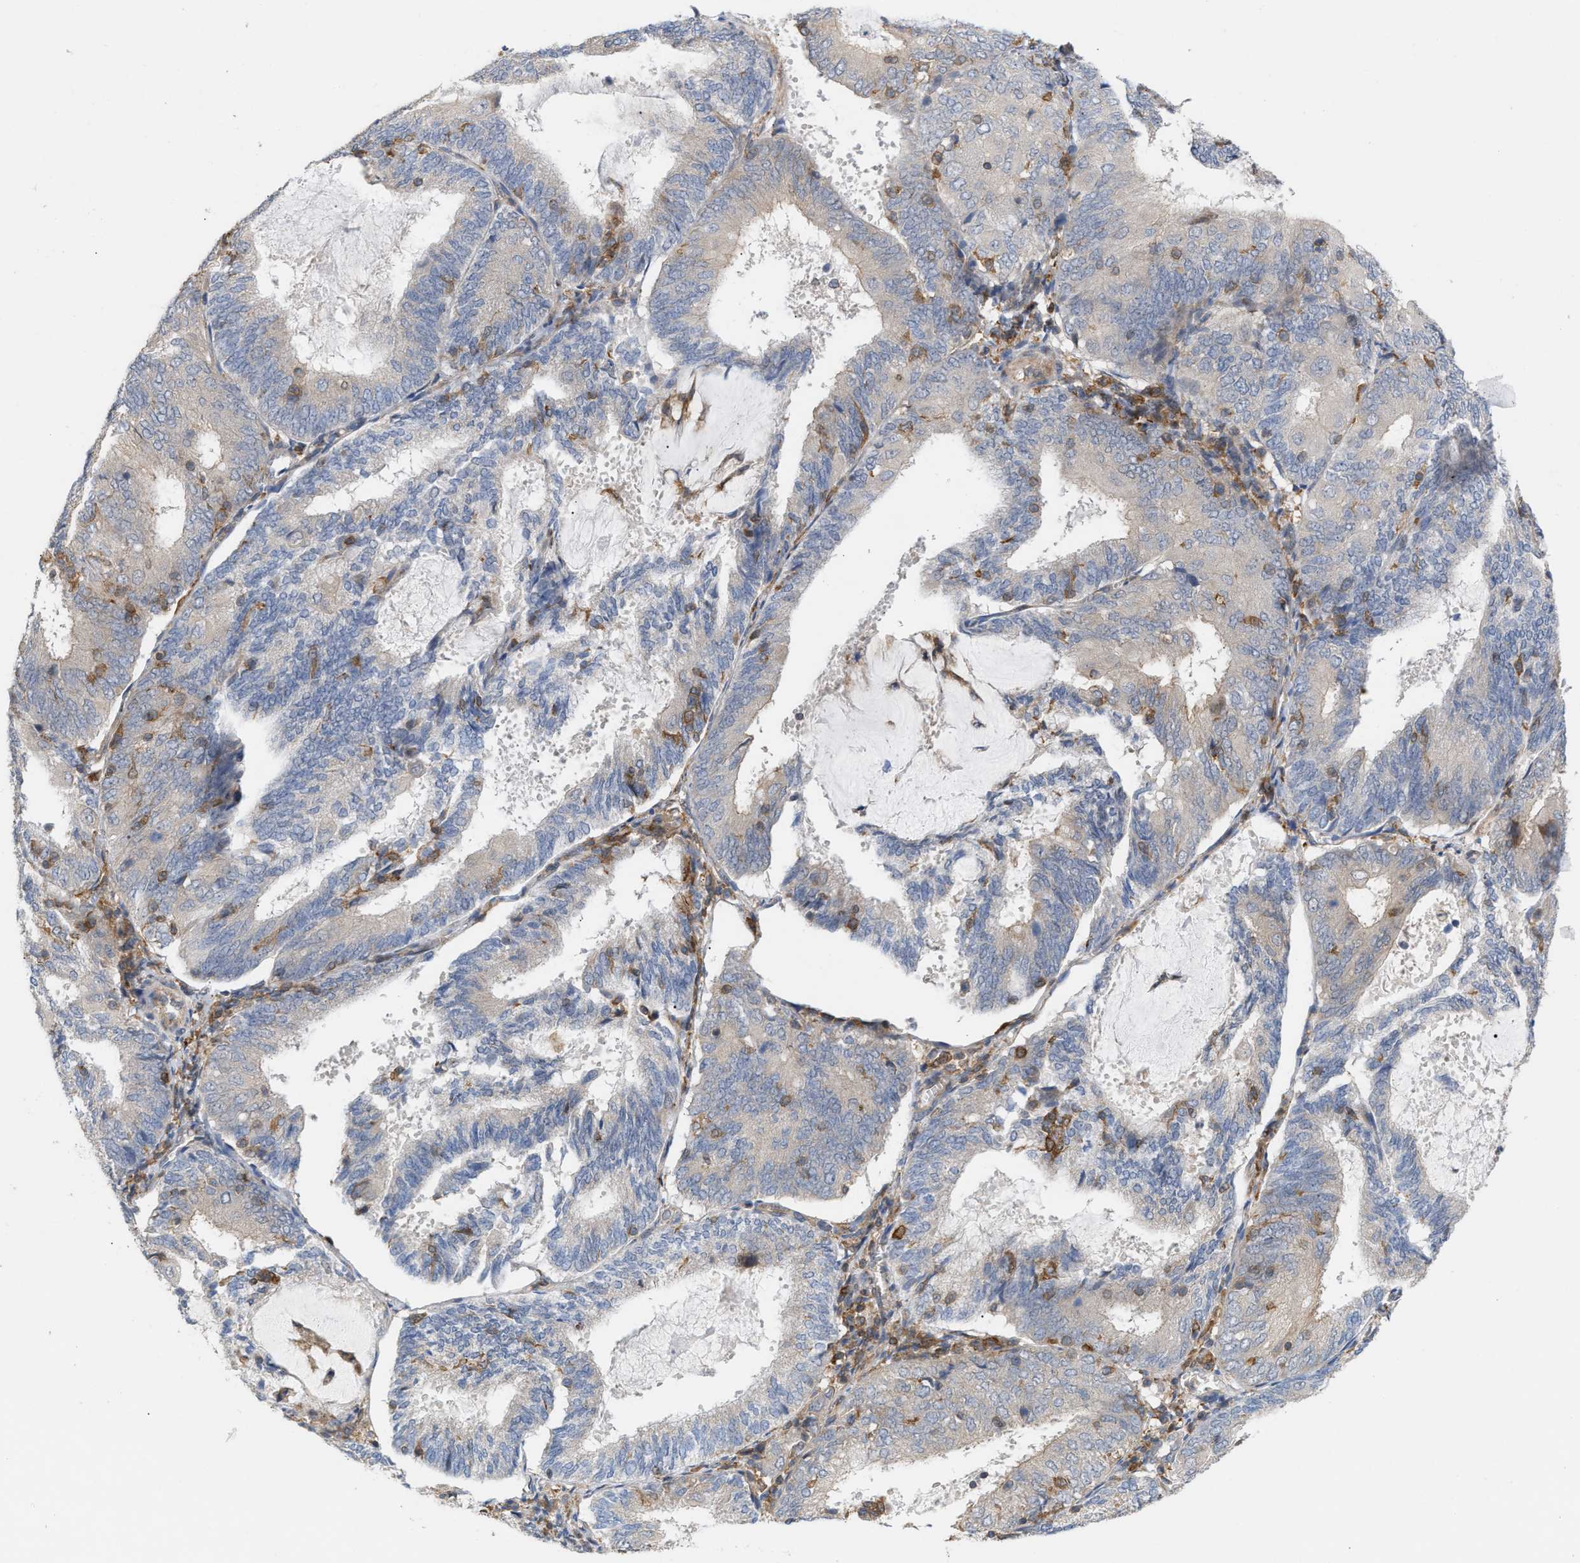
{"staining": {"intensity": "negative", "quantity": "none", "location": "none"}, "tissue": "endometrial cancer", "cell_type": "Tumor cells", "image_type": "cancer", "snomed": [{"axis": "morphology", "description": "Adenocarcinoma, NOS"}, {"axis": "topography", "description": "Endometrium"}], "caption": "Immunohistochemistry (IHC) histopathology image of human endometrial adenocarcinoma stained for a protein (brown), which demonstrates no staining in tumor cells.", "gene": "DBNL", "patient": {"sex": "female", "age": 81}}